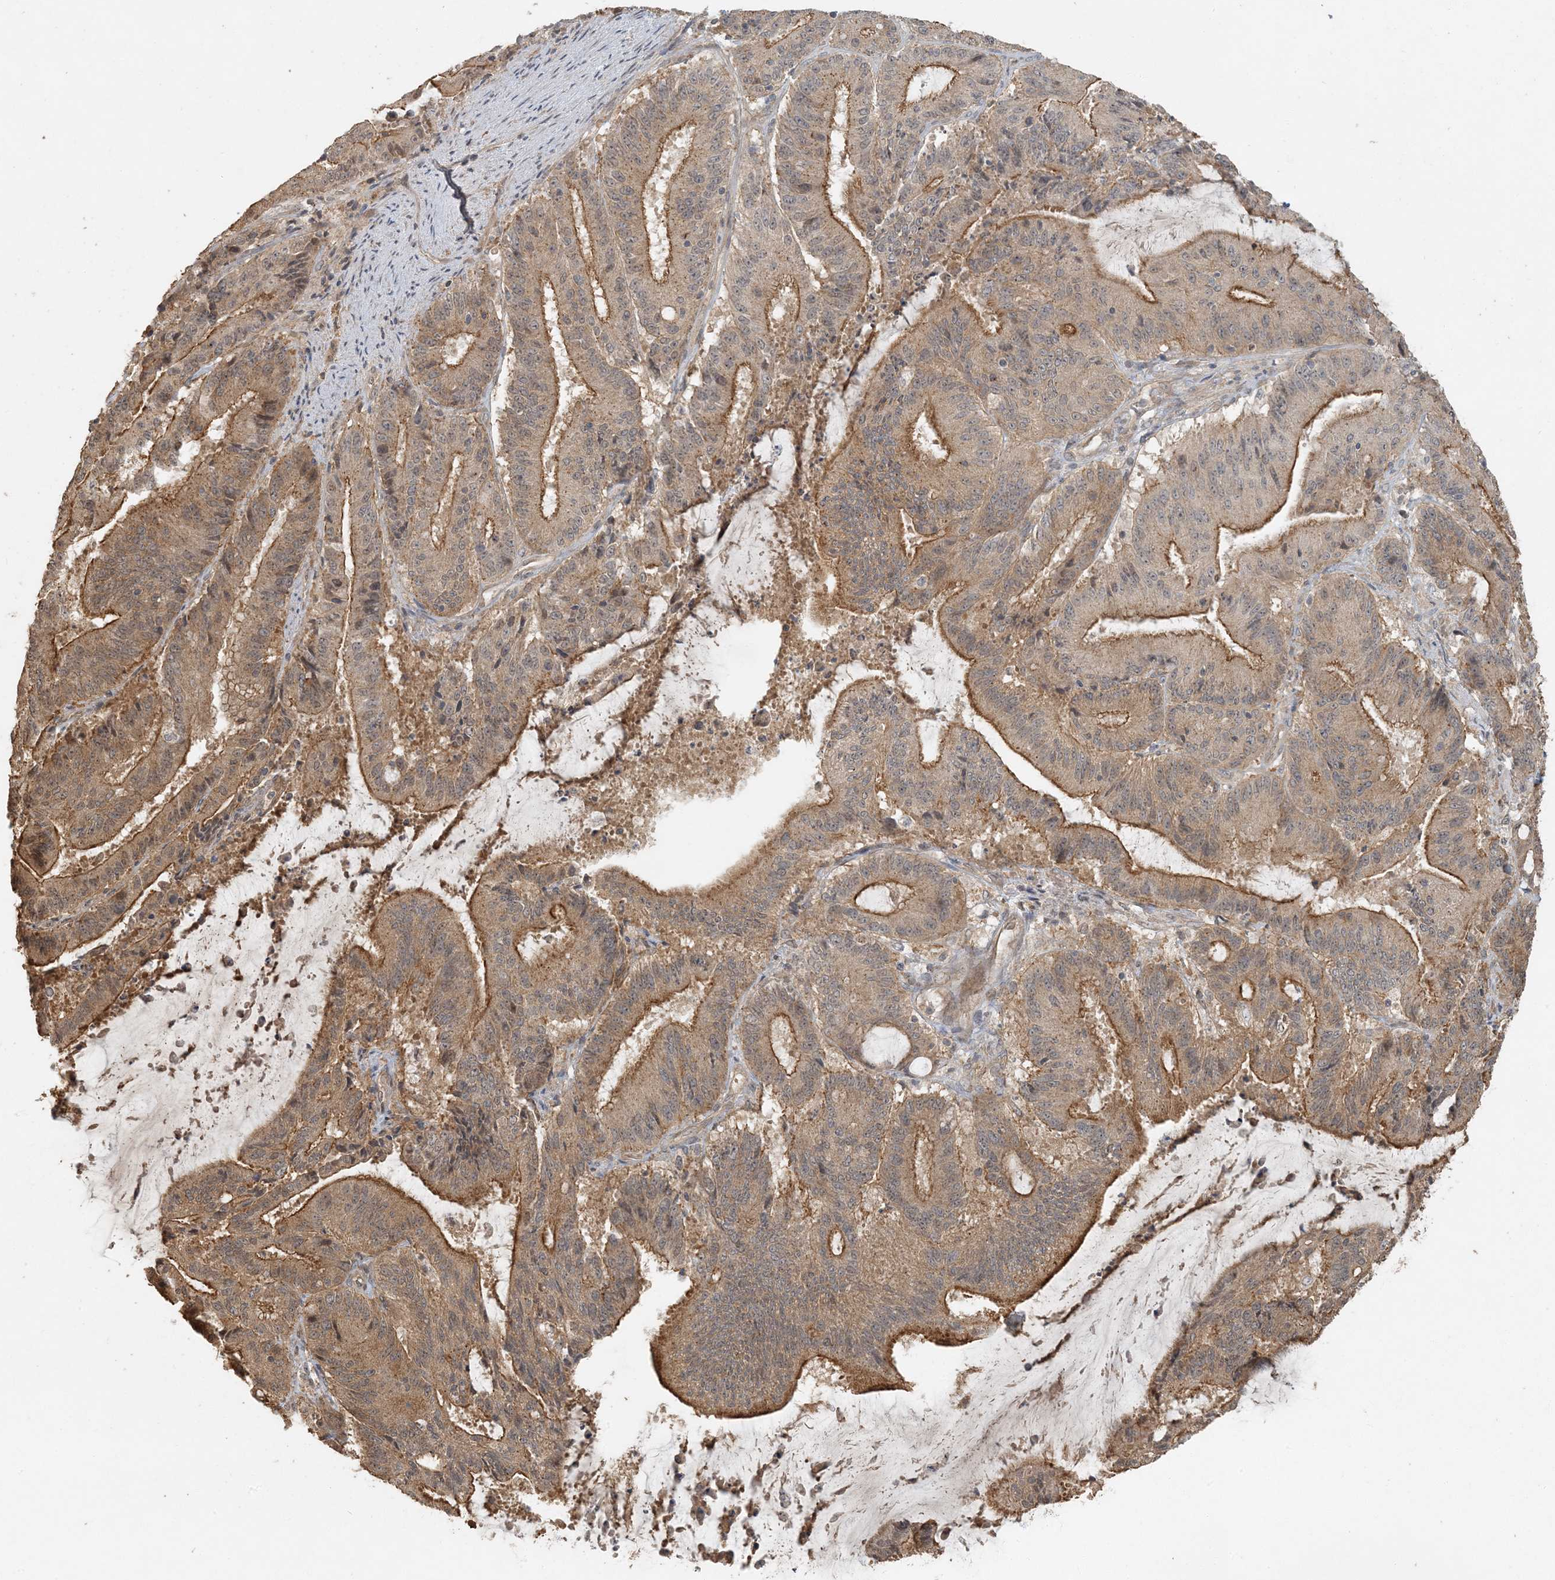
{"staining": {"intensity": "moderate", "quantity": ">75%", "location": "cytoplasmic/membranous"}, "tissue": "liver cancer", "cell_type": "Tumor cells", "image_type": "cancer", "snomed": [{"axis": "morphology", "description": "Normal tissue, NOS"}, {"axis": "morphology", "description": "Cholangiocarcinoma"}, {"axis": "topography", "description": "Liver"}, {"axis": "topography", "description": "Peripheral nerve tissue"}], "caption": "DAB (3,3'-diaminobenzidine) immunohistochemical staining of cholangiocarcinoma (liver) displays moderate cytoplasmic/membranous protein positivity in about >75% of tumor cells.", "gene": "AK9", "patient": {"sex": "female", "age": 73}}